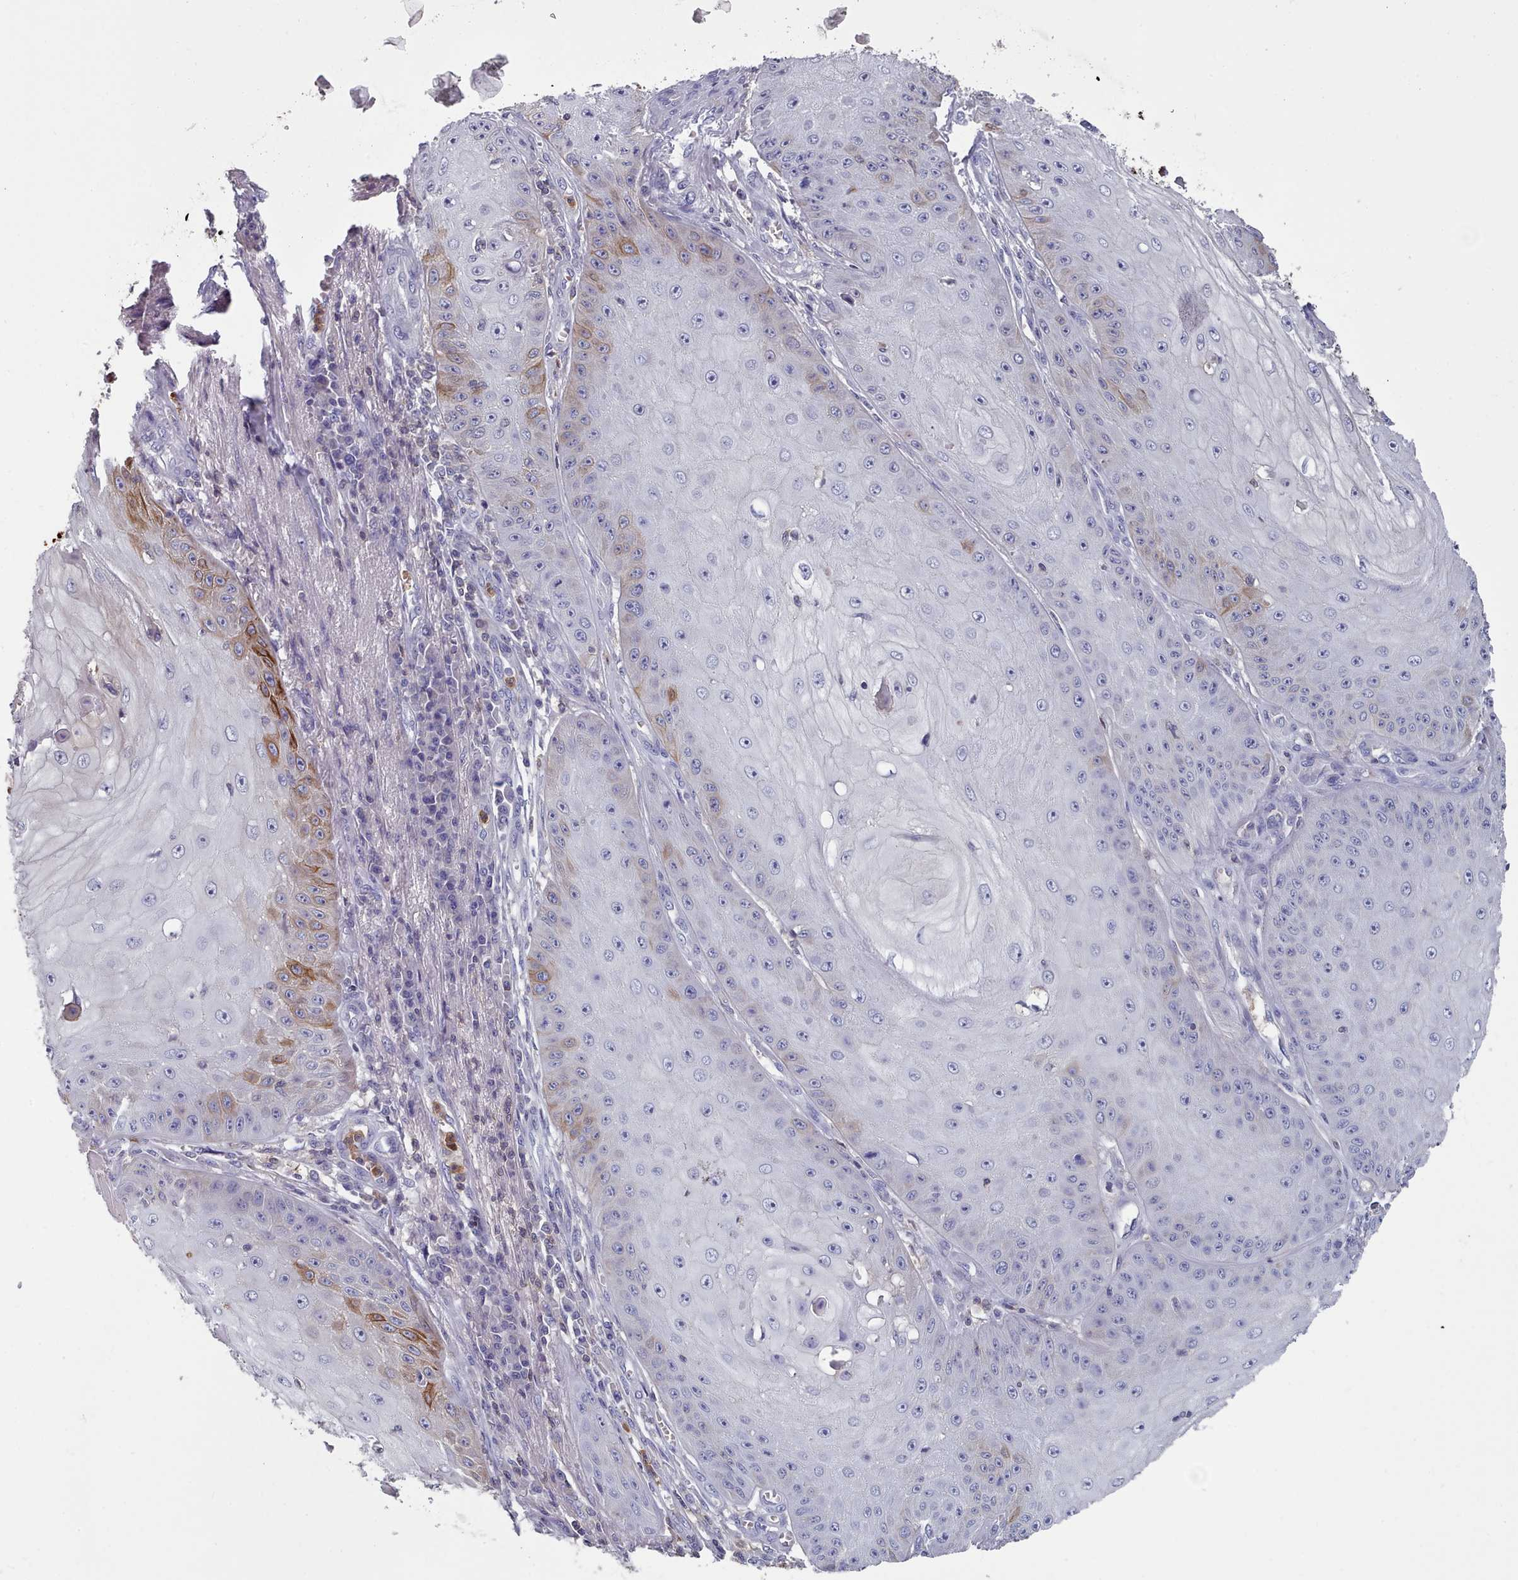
{"staining": {"intensity": "moderate", "quantity": "<25%", "location": "cytoplasmic/membranous"}, "tissue": "skin cancer", "cell_type": "Tumor cells", "image_type": "cancer", "snomed": [{"axis": "morphology", "description": "Squamous cell carcinoma, NOS"}, {"axis": "topography", "description": "Skin"}], "caption": "Human skin cancer (squamous cell carcinoma) stained for a protein (brown) reveals moderate cytoplasmic/membranous positive staining in about <25% of tumor cells.", "gene": "RAC2", "patient": {"sex": "male", "age": 70}}